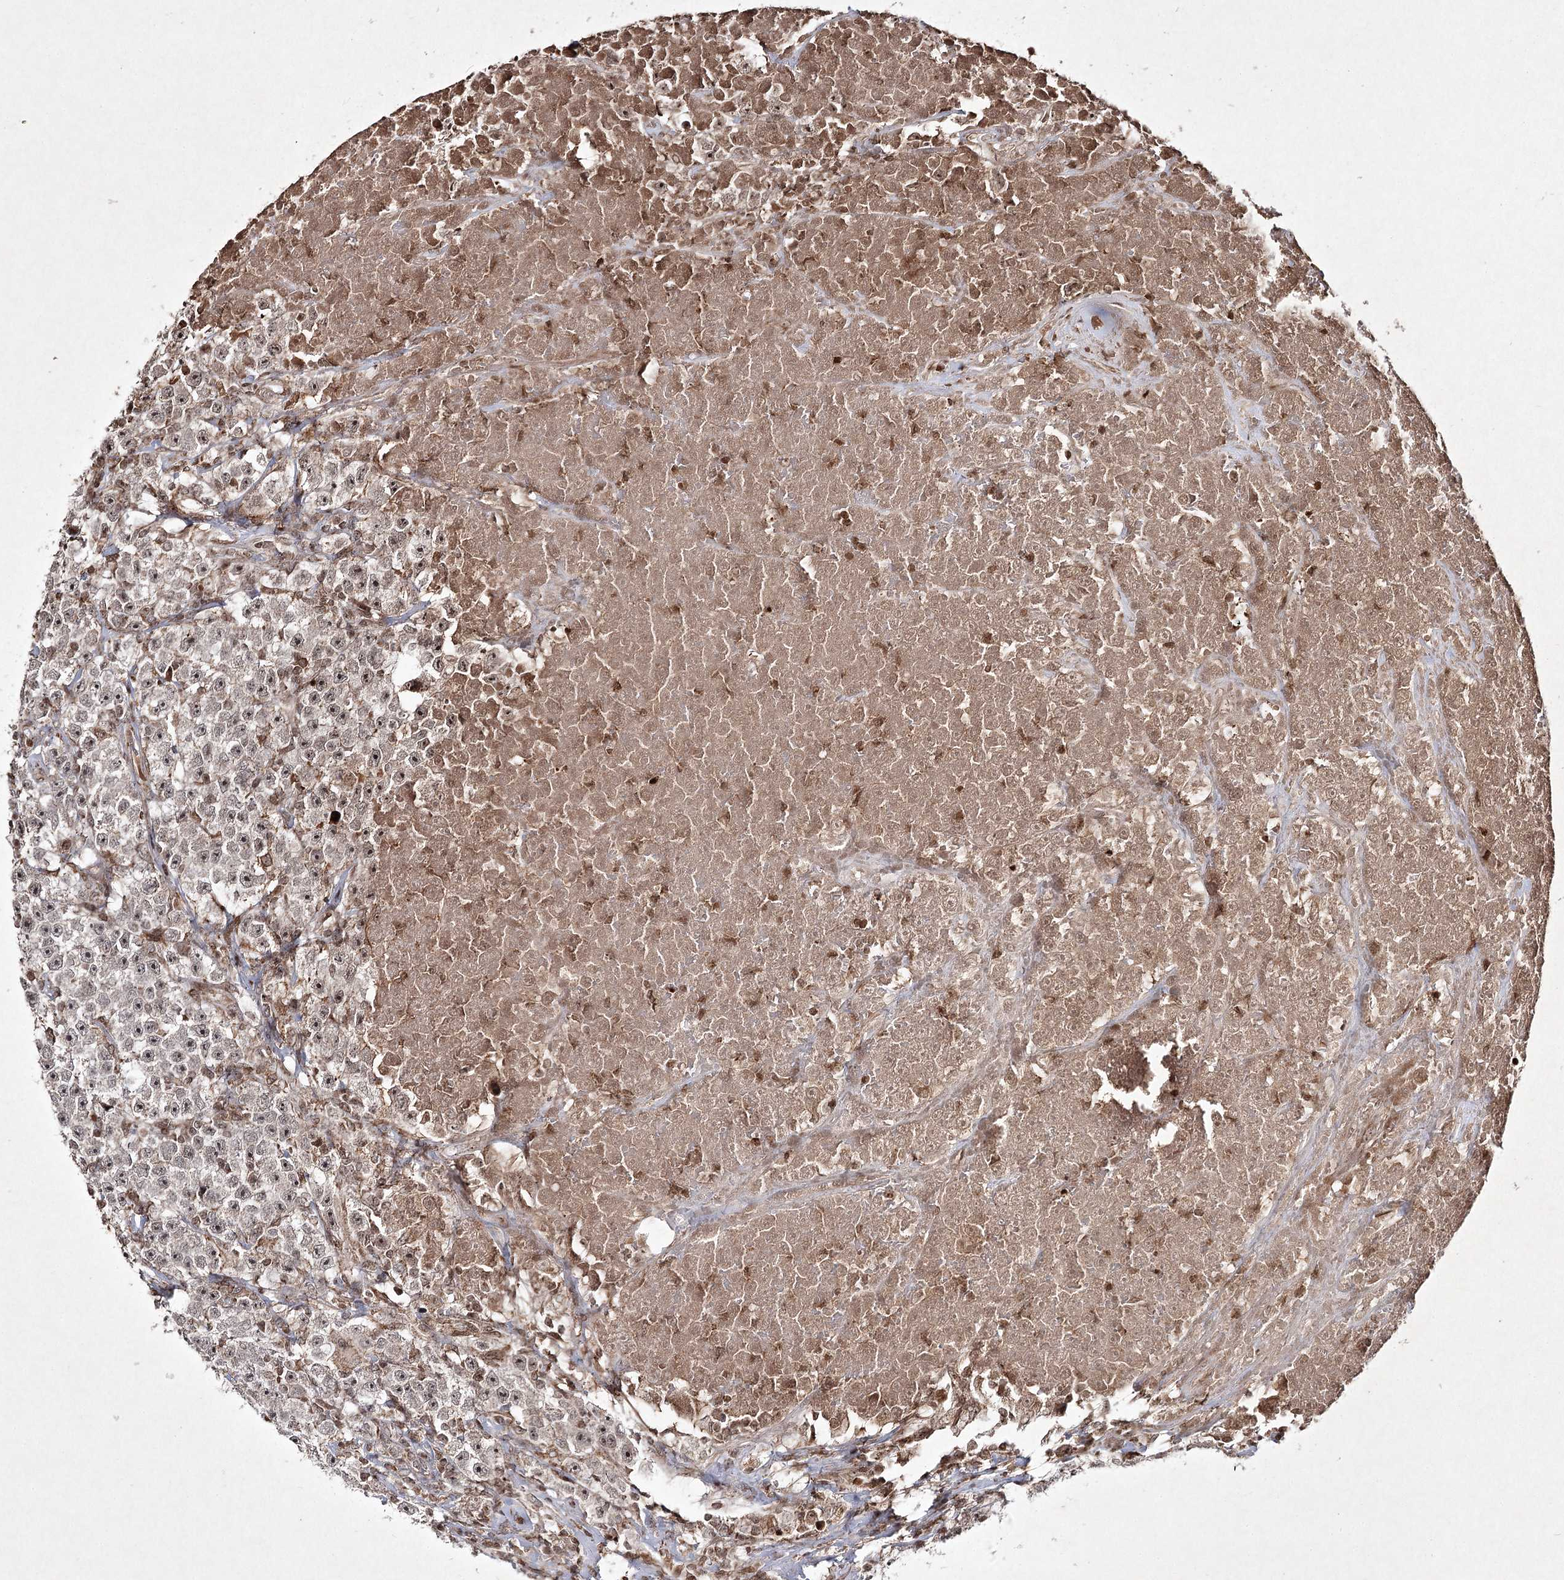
{"staining": {"intensity": "weak", "quantity": ">75%", "location": "nuclear"}, "tissue": "testis cancer", "cell_type": "Tumor cells", "image_type": "cancer", "snomed": [{"axis": "morphology", "description": "Seminoma, NOS"}, {"axis": "topography", "description": "Testis"}], "caption": "Protein analysis of testis seminoma tissue reveals weak nuclear expression in approximately >75% of tumor cells. The protein is stained brown, and the nuclei are stained in blue (DAB IHC with brightfield microscopy, high magnification).", "gene": "CARM1", "patient": {"sex": "male", "age": 22}}